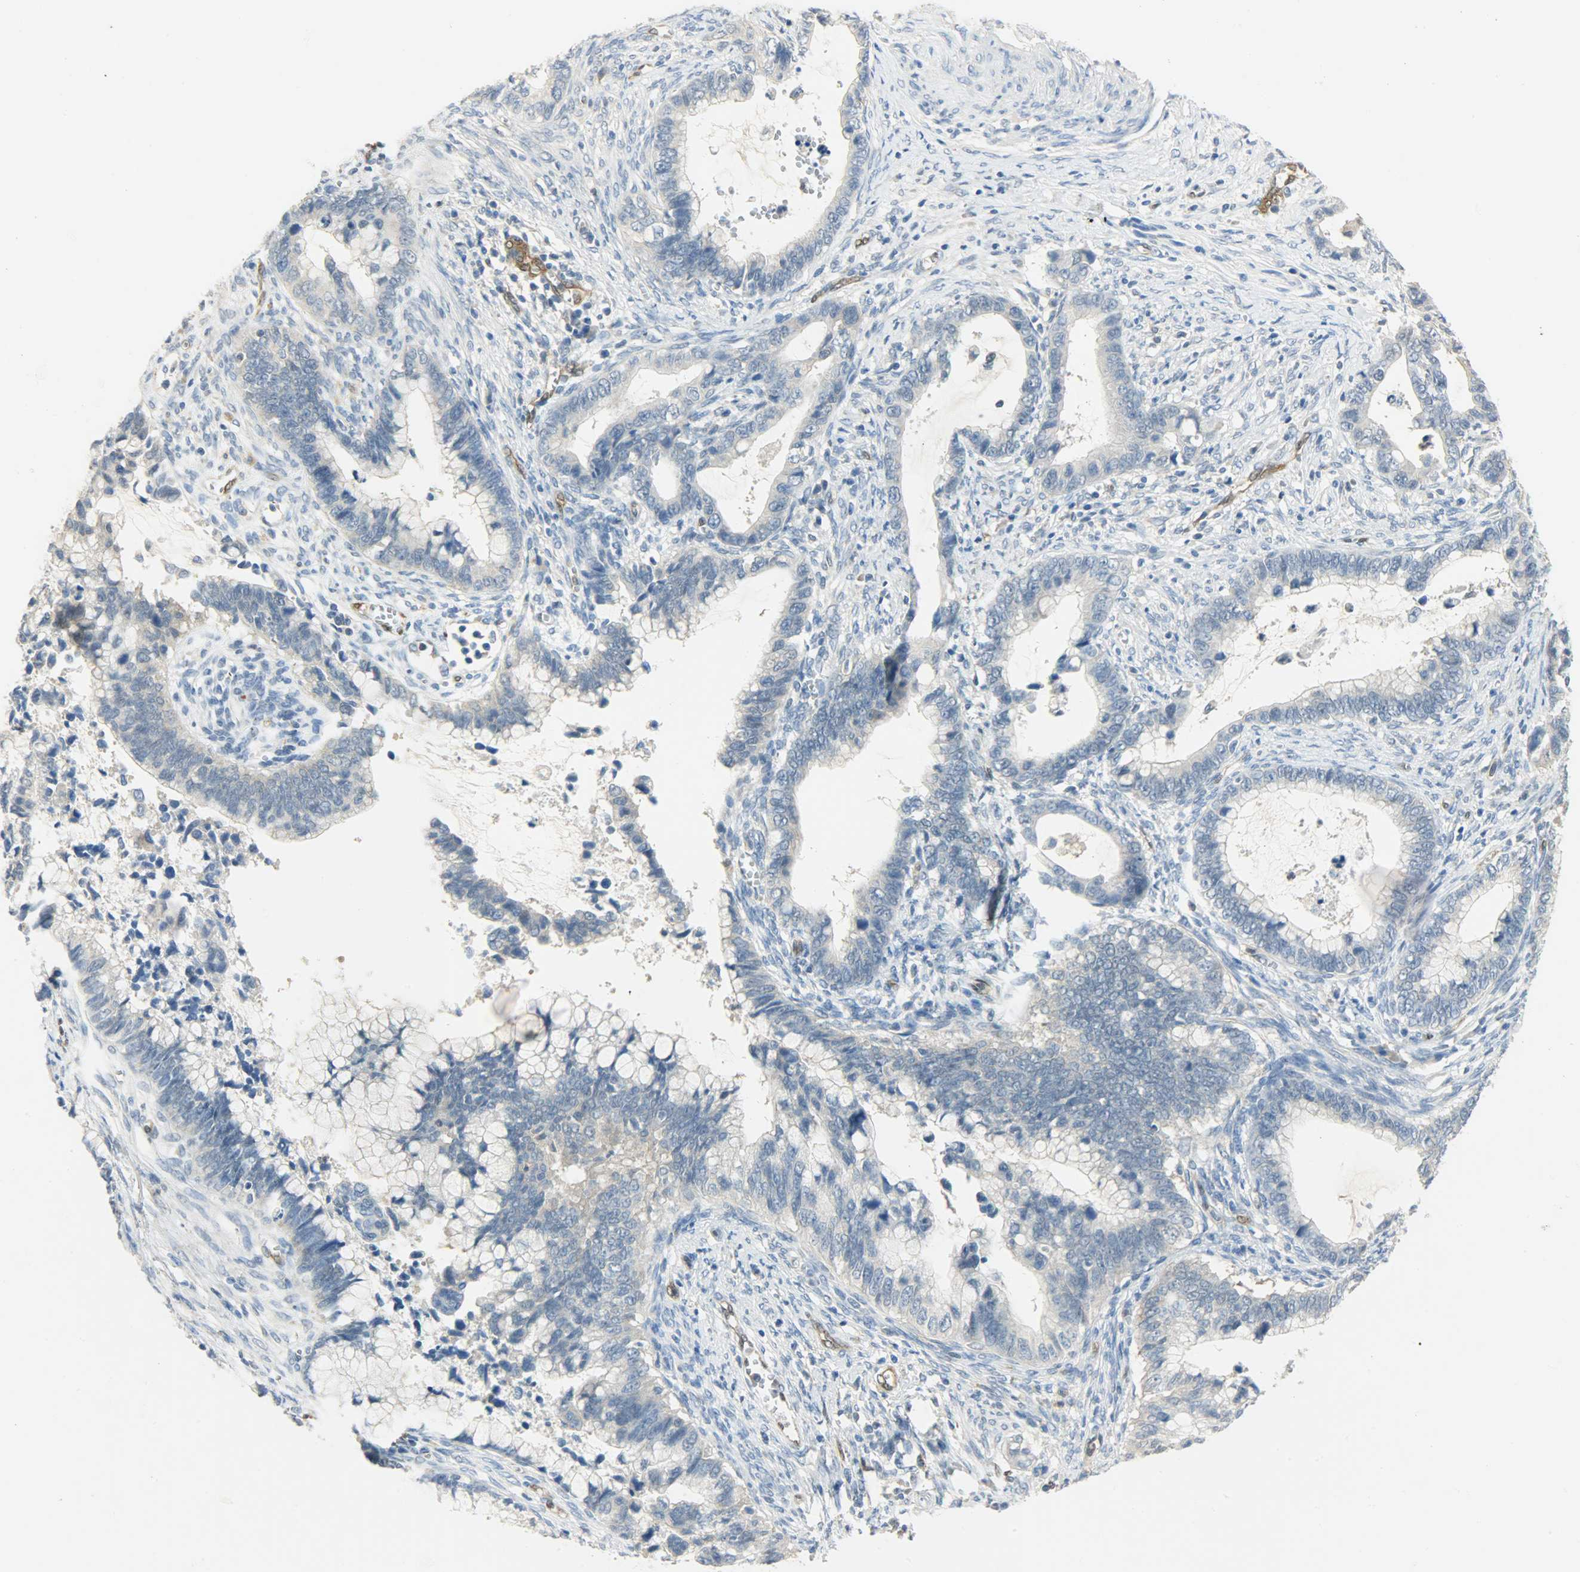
{"staining": {"intensity": "negative", "quantity": "none", "location": "none"}, "tissue": "cervical cancer", "cell_type": "Tumor cells", "image_type": "cancer", "snomed": [{"axis": "morphology", "description": "Adenocarcinoma, NOS"}, {"axis": "topography", "description": "Cervix"}], "caption": "There is no significant staining in tumor cells of cervical cancer (adenocarcinoma). (DAB immunohistochemistry visualized using brightfield microscopy, high magnification).", "gene": "FKBP1A", "patient": {"sex": "female", "age": 44}}